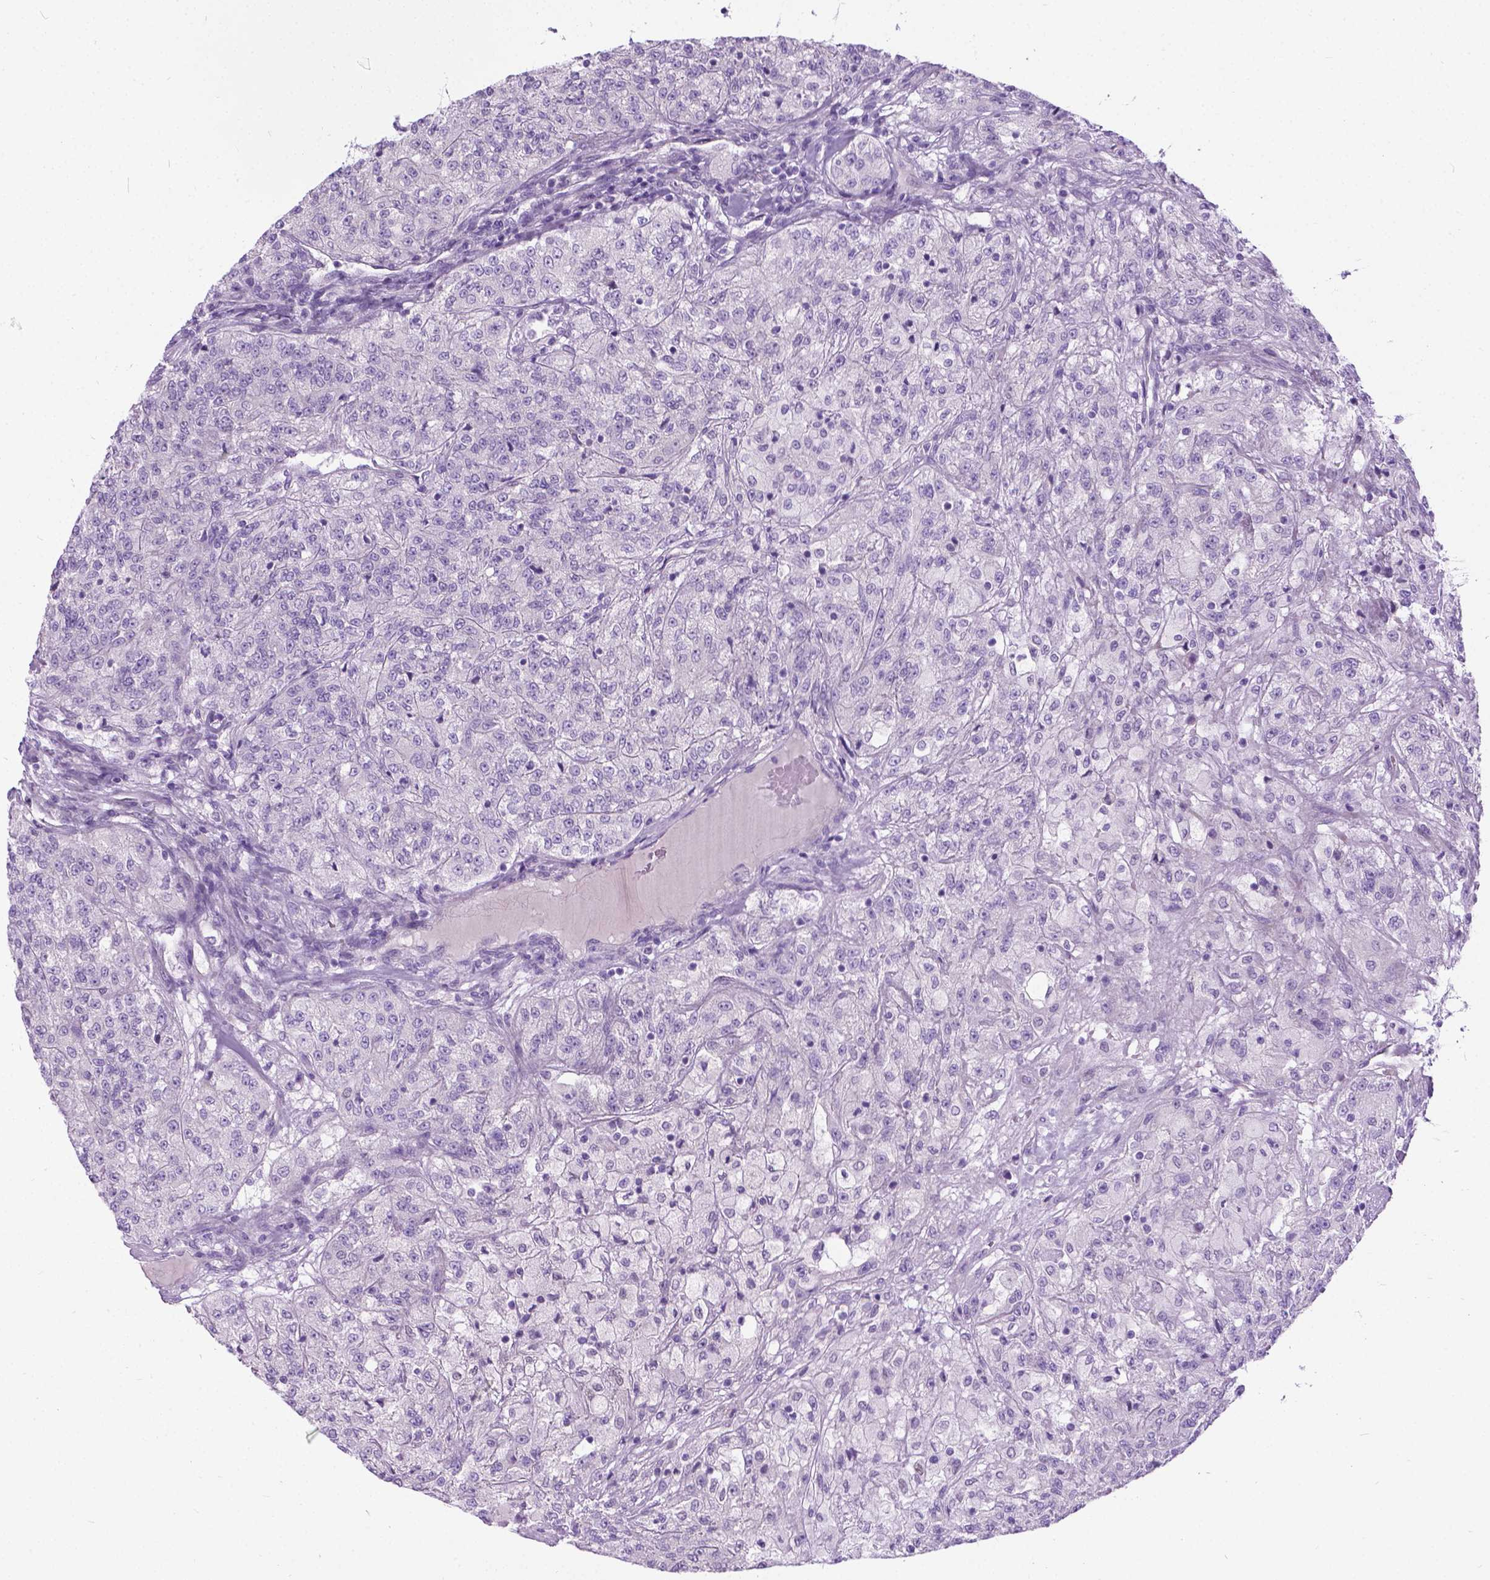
{"staining": {"intensity": "negative", "quantity": "none", "location": "none"}, "tissue": "renal cancer", "cell_type": "Tumor cells", "image_type": "cancer", "snomed": [{"axis": "morphology", "description": "Adenocarcinoma, NOS"}, {"axis": "topography", "description": "Kidney"}], "caption": "There is no significant positivity in tumor cells of renal cancer (adenocarcinoma).", "gene": "APCDD1L", "patient": {"sex": "female", "age": 63}}